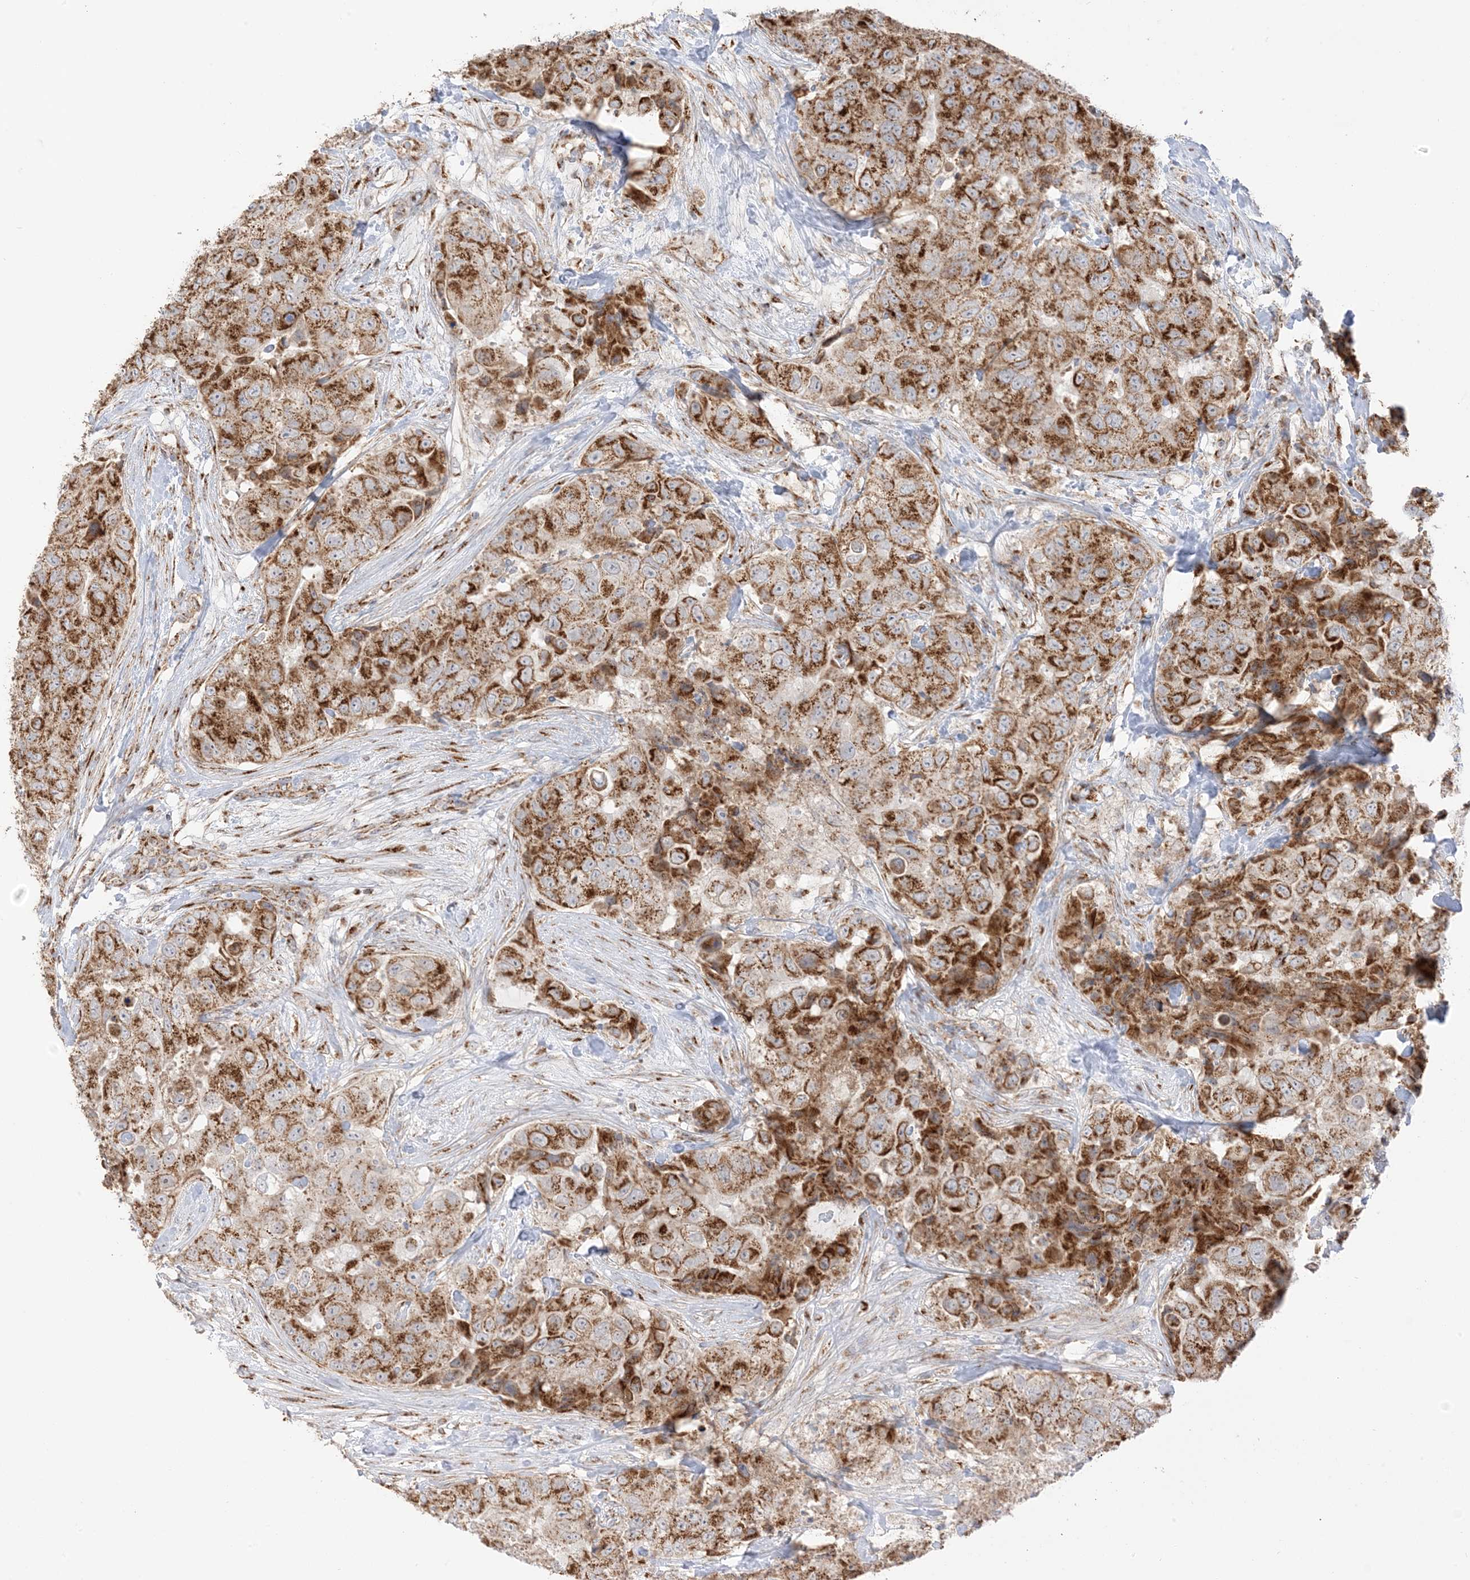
{"staining": {"intensity": "strong", "quantity": ">75%", "location": "cytoplasmic/membranous"}, "tissue": "breast cancer", "cell_type": "Tumor cells", "image_type": "cancer", "snomed": [{"axis": "morphology", "description": "Duct carcinoma"}, {"axis": "topography", "description": "Breast"}], "caption": "Immunohistochemistry image of neoplastic tissue: human invasive ductal carcinoma (breast) stained using IHC displays high levels of strong protein expression localized specifically in the cytoplasmic/membranous of tumor cells, appearing as a cytoplasmic/membranous brown color.", "gene": "SLC25A12", "patient": {"sex": "female", "age": 62}}